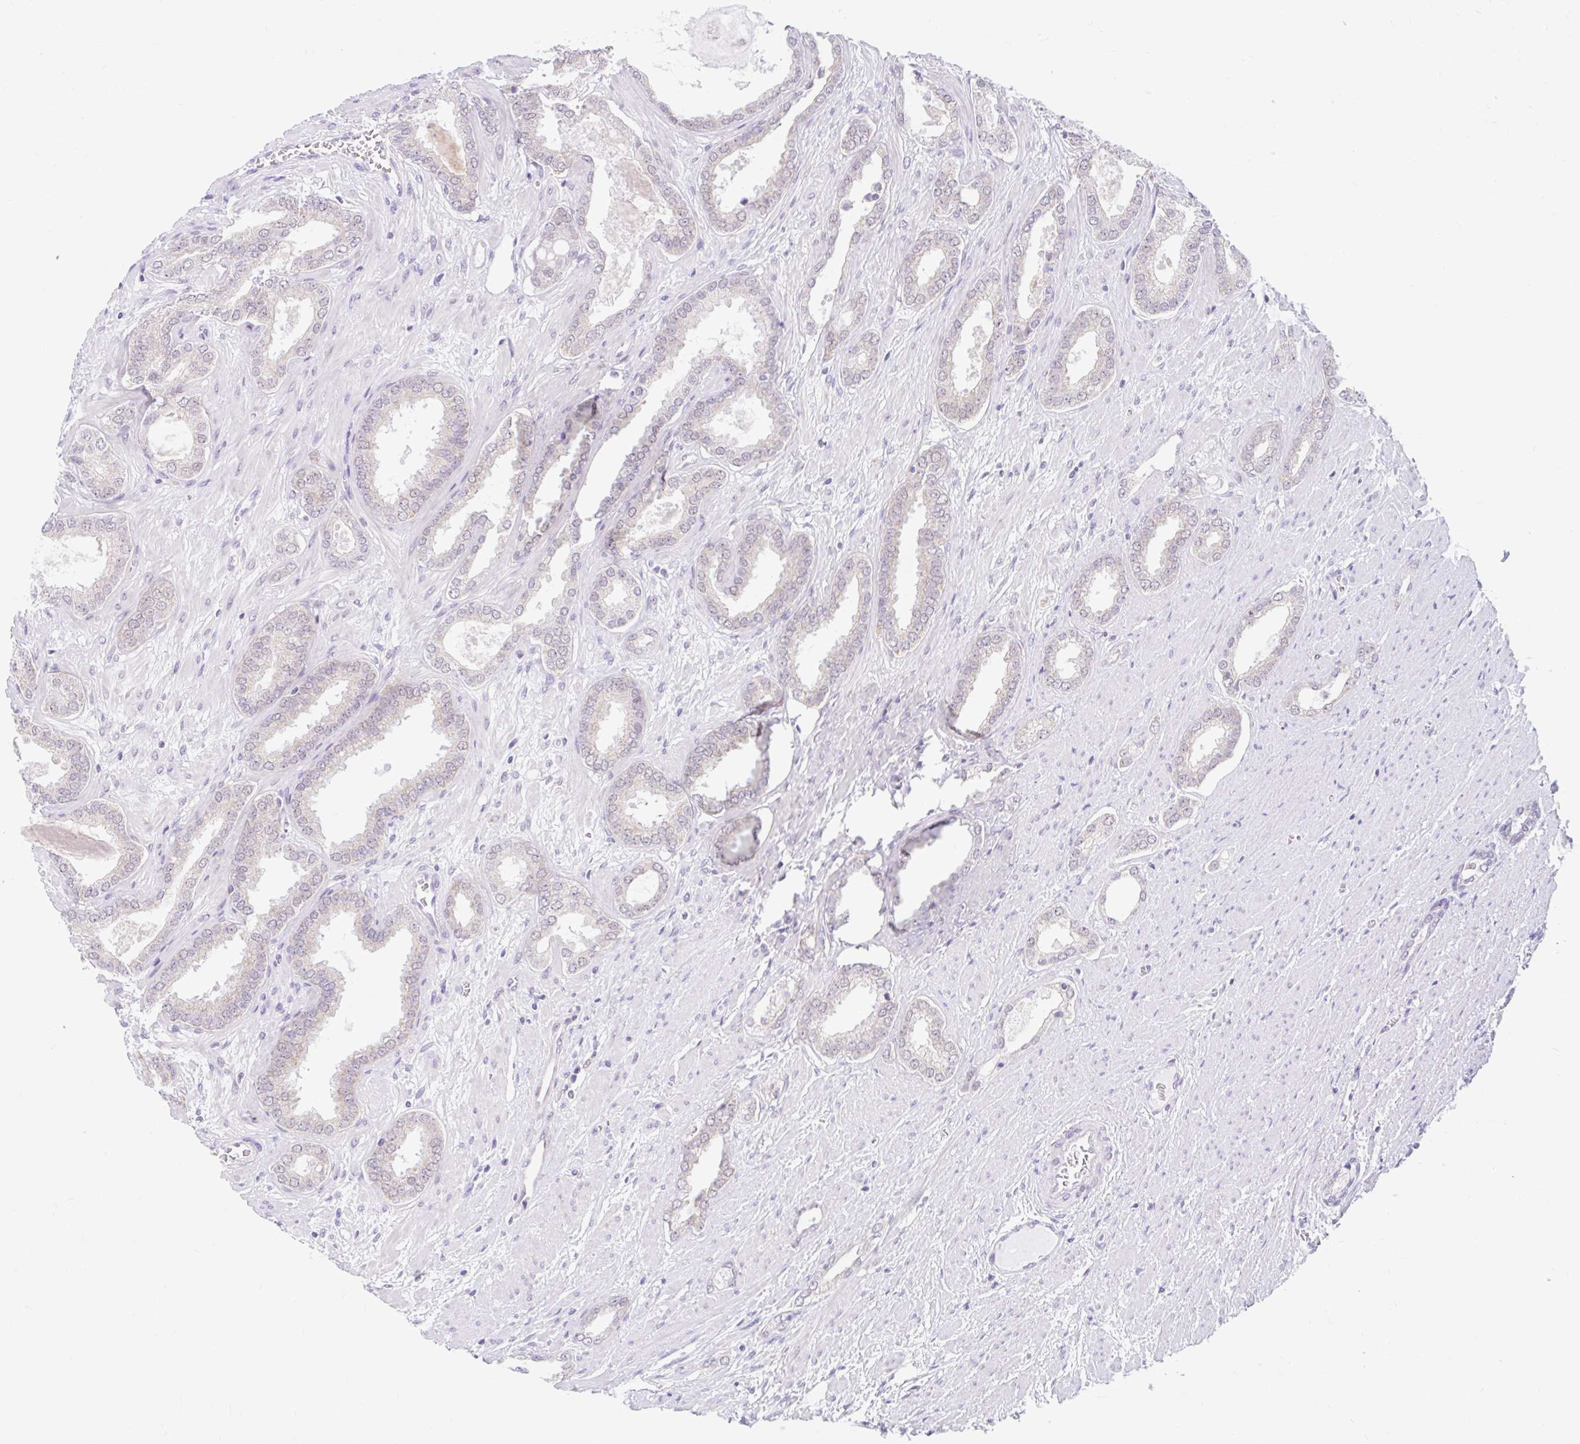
{"staining": {"intensity": "negative", "quantity": "none", "location": "none"}, "tissue": "prostate cancer", "cell_type": "Tumor cells", "image_type": "cancer", "snomed": [{"axis": "morphology", "description": "Adenocarcinoma, High grade"}, {"axis": "topography", "description": "Prostate"}], "caption": "This is an IHC photomicrograph of prostate adenocarcinoma (high-grade). There is no staining in tumor cells.", "gene": "ITPK1", "patient": {"sex": "male", "age": 58}}